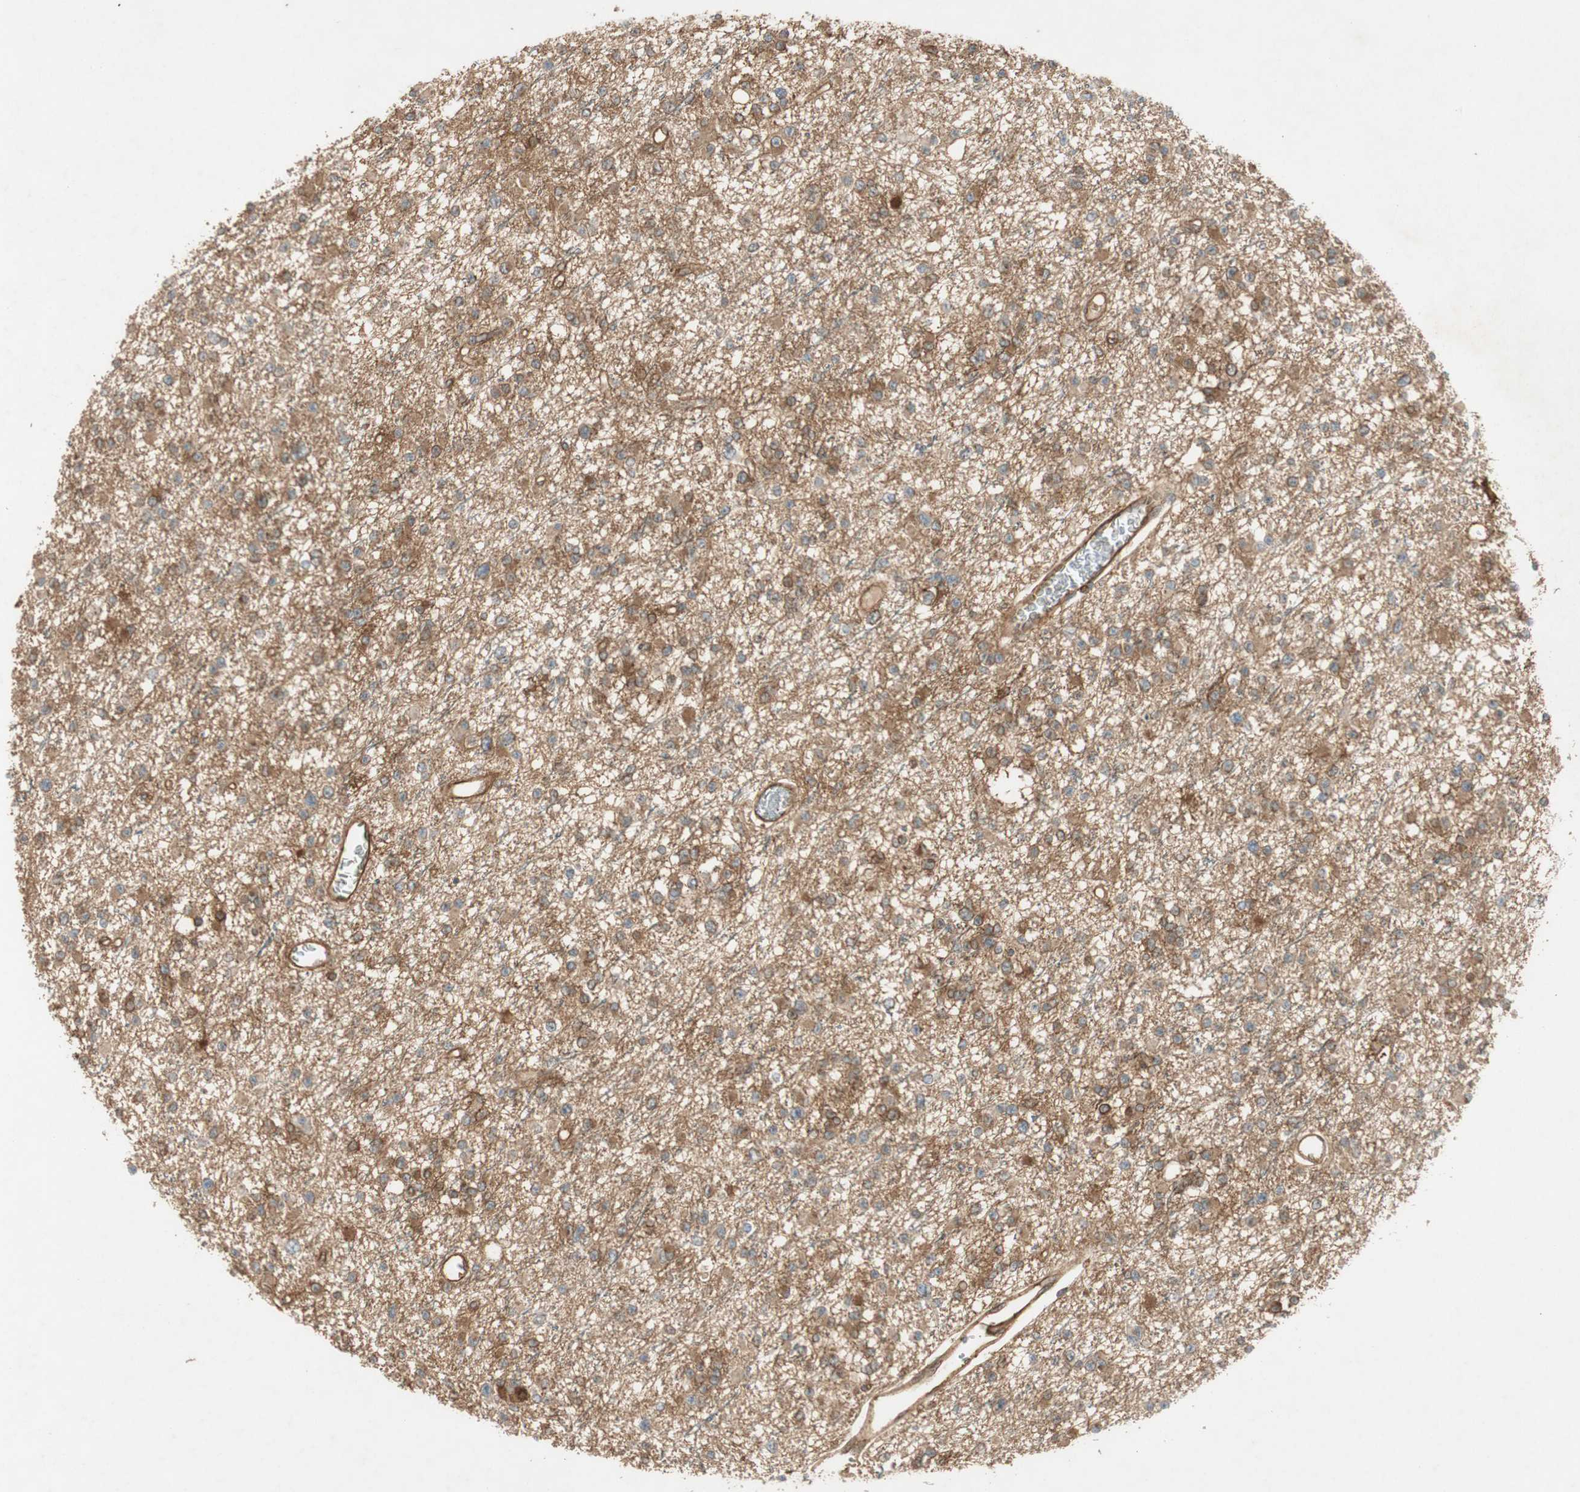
{"staining": {"intensity": "moderate", "quantity": ">75%", "location": "cytoplasmic/membranous"}, "tissue": "glioma", "cell_type": "Tumor cells", "image_type": "cancer", "snomed": [{"axis": "morphology", "description": "Glioma, malignant, Low grade"}, {"axis": "topography", "description": "Brain"}], "caption": "Approximately >75% of tumor cells in human malignant glioma (low-grade) show moderate cytoplasmic/membranous protein expression as visualized by brown immunohistochemical staining.", "gene": "BTN3A3", "patient": {"sex": "female", "age": 22}}